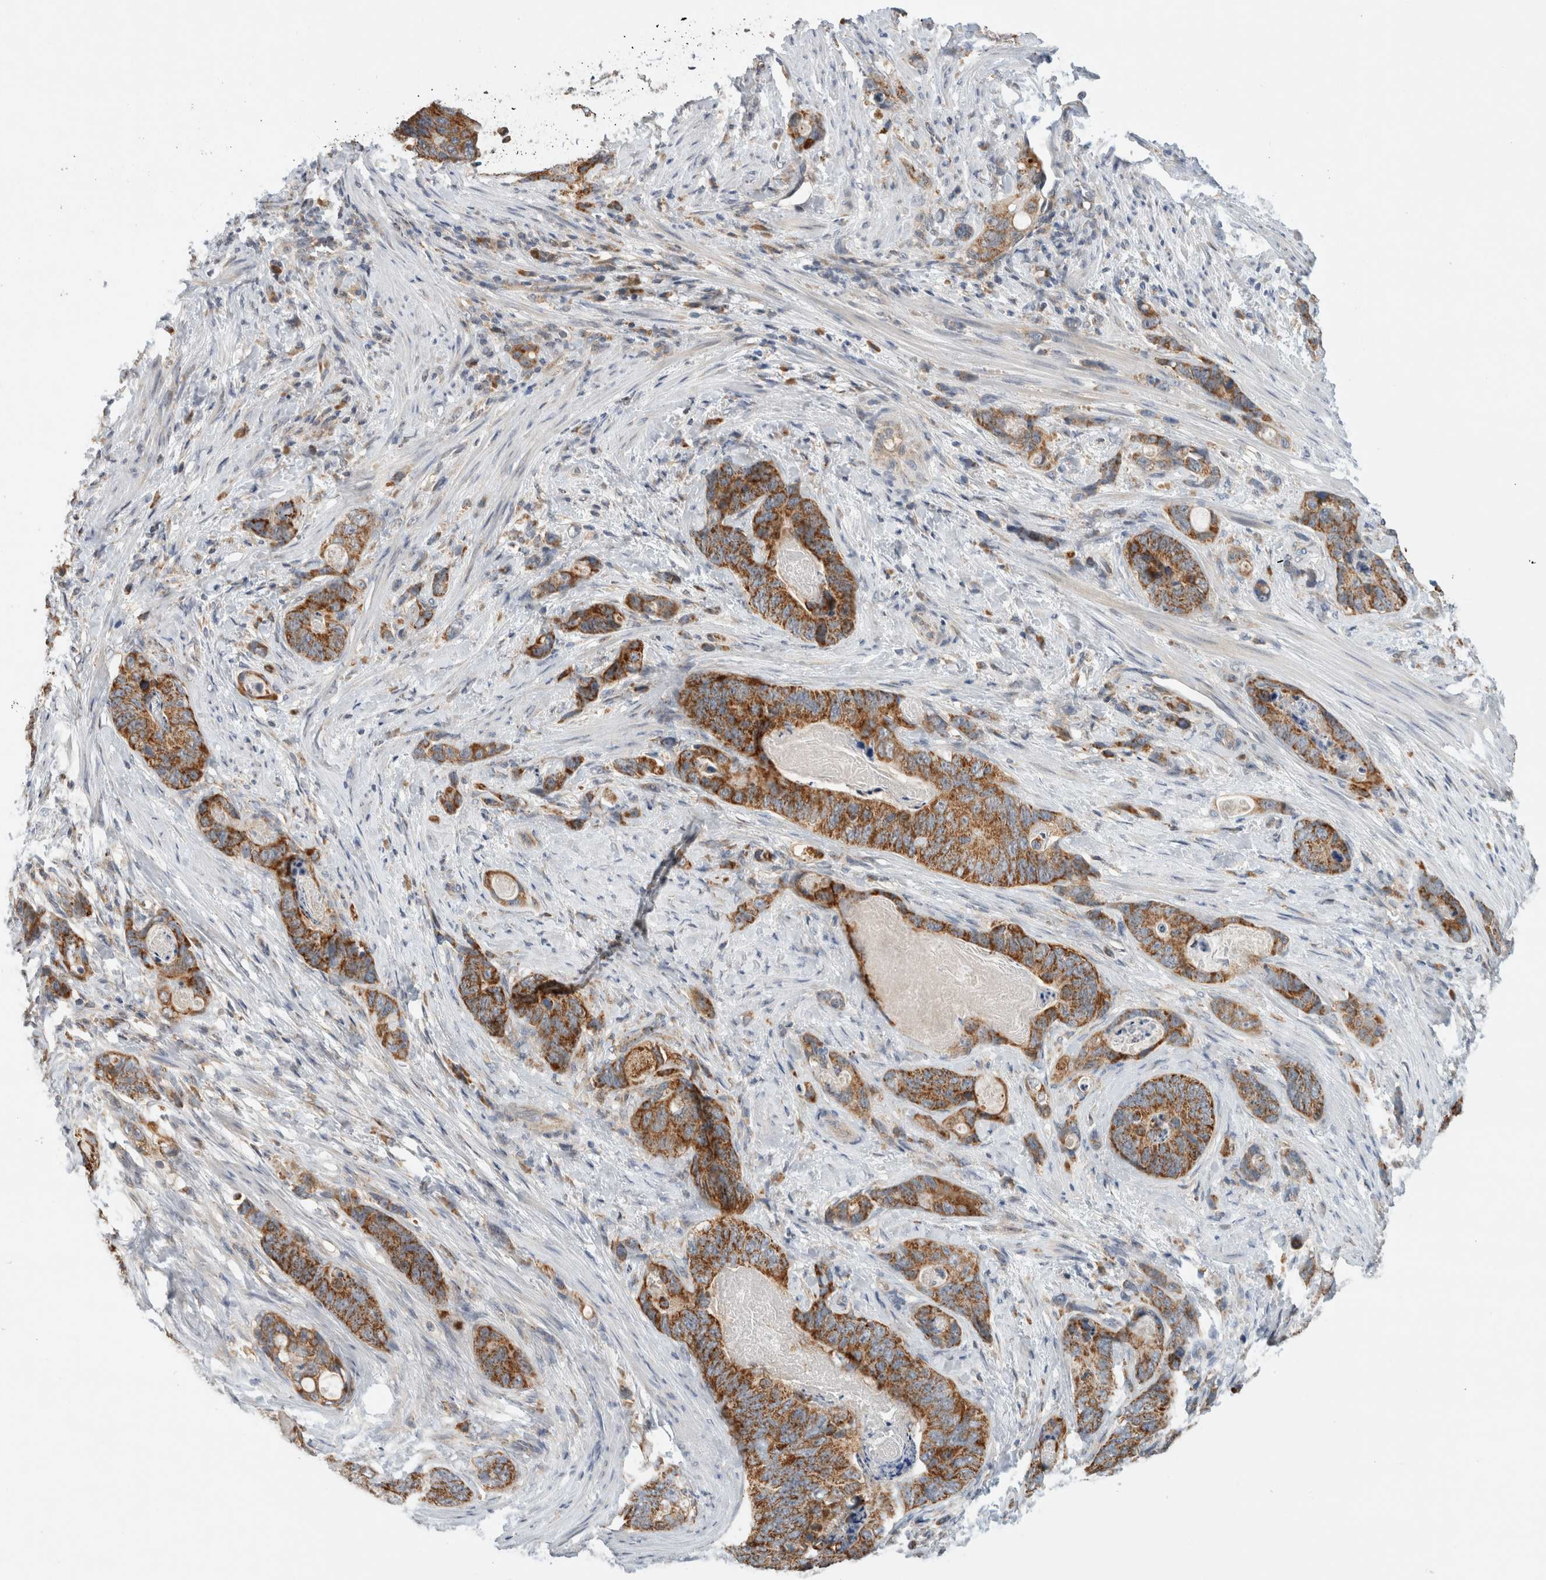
{"staining": {"intensity": "moderate", "quantity": ">75%", "location": "cytoplasmic/membranous"}, "tissue": "stomach cancer", "cell_type": "Tumor cells", "image_type": "cancer", "snomed": [{"axis": "morphology", "description": "Normal tissue, NOS"}, {"axis": "morphology", "description": "Adenocarcinoma, NOS"}, {"axis": "topography", "description": "Stomach"}], "caption": "Protein expression analysis of human stomach adenocarcinoma reveals moderate cytoplasmic/membranous staining in about >75% of tumor cells.", "gene": "AMPD1", "patient": {"sex": "female", "age": 89}}